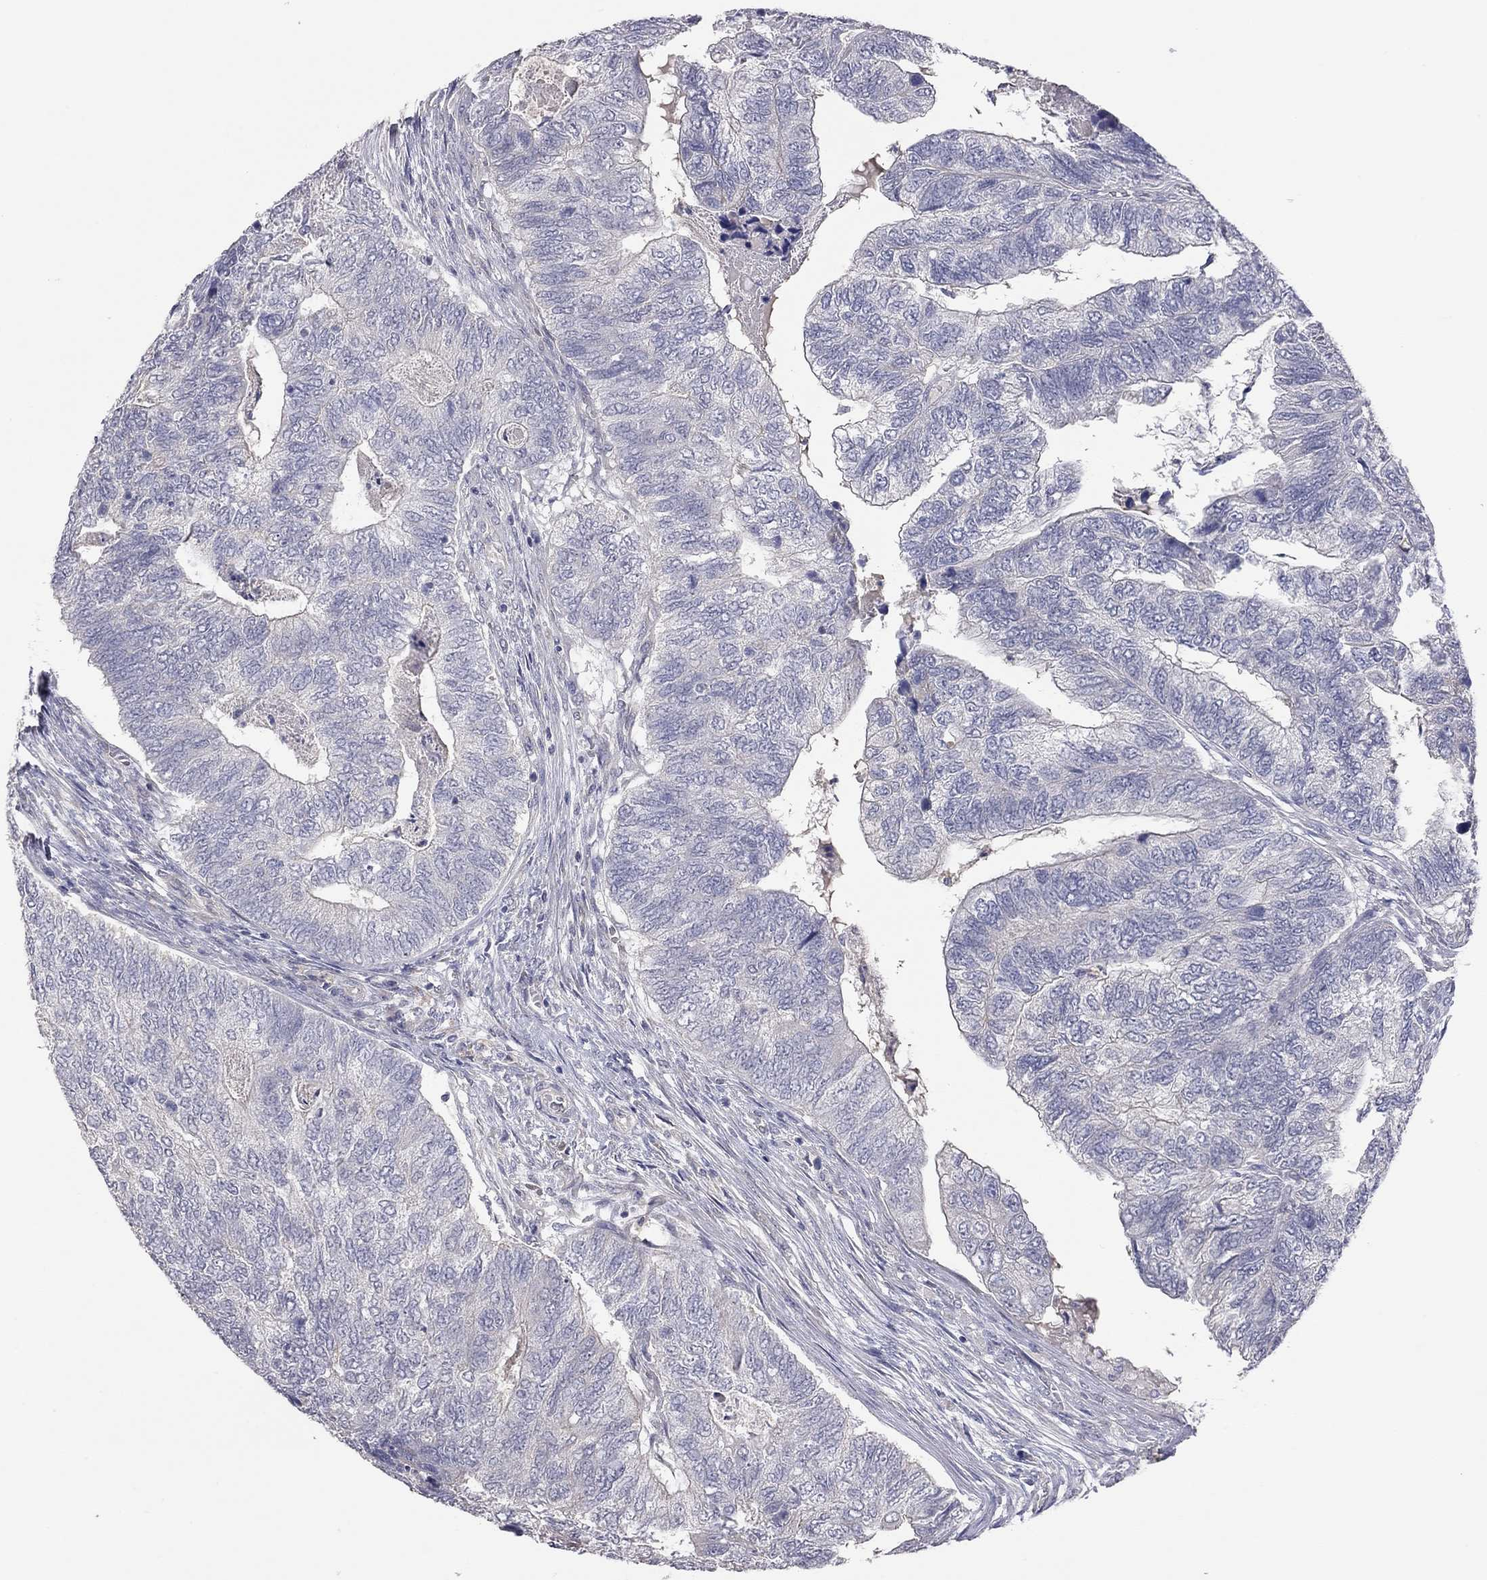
{"staining": {"intensity": "negative", "quantity": "none", "location": "none"}, "tissue": "colorectal cancer", "cell_type": "Tumor cells", "image_type": "cancer", "snomed": [{"axis": "morphology", "description": "Adenocarcinoma, NOS"}, {"axis": "topography", "description": "Colon"}], "caption": "DAB immunohistochemical staining of adenocarcinoma (colorectal) exhibits no significant positivity in tumor cells.", "gene": "KCNB1", "patient": {"sex": "female", "age": 67}}